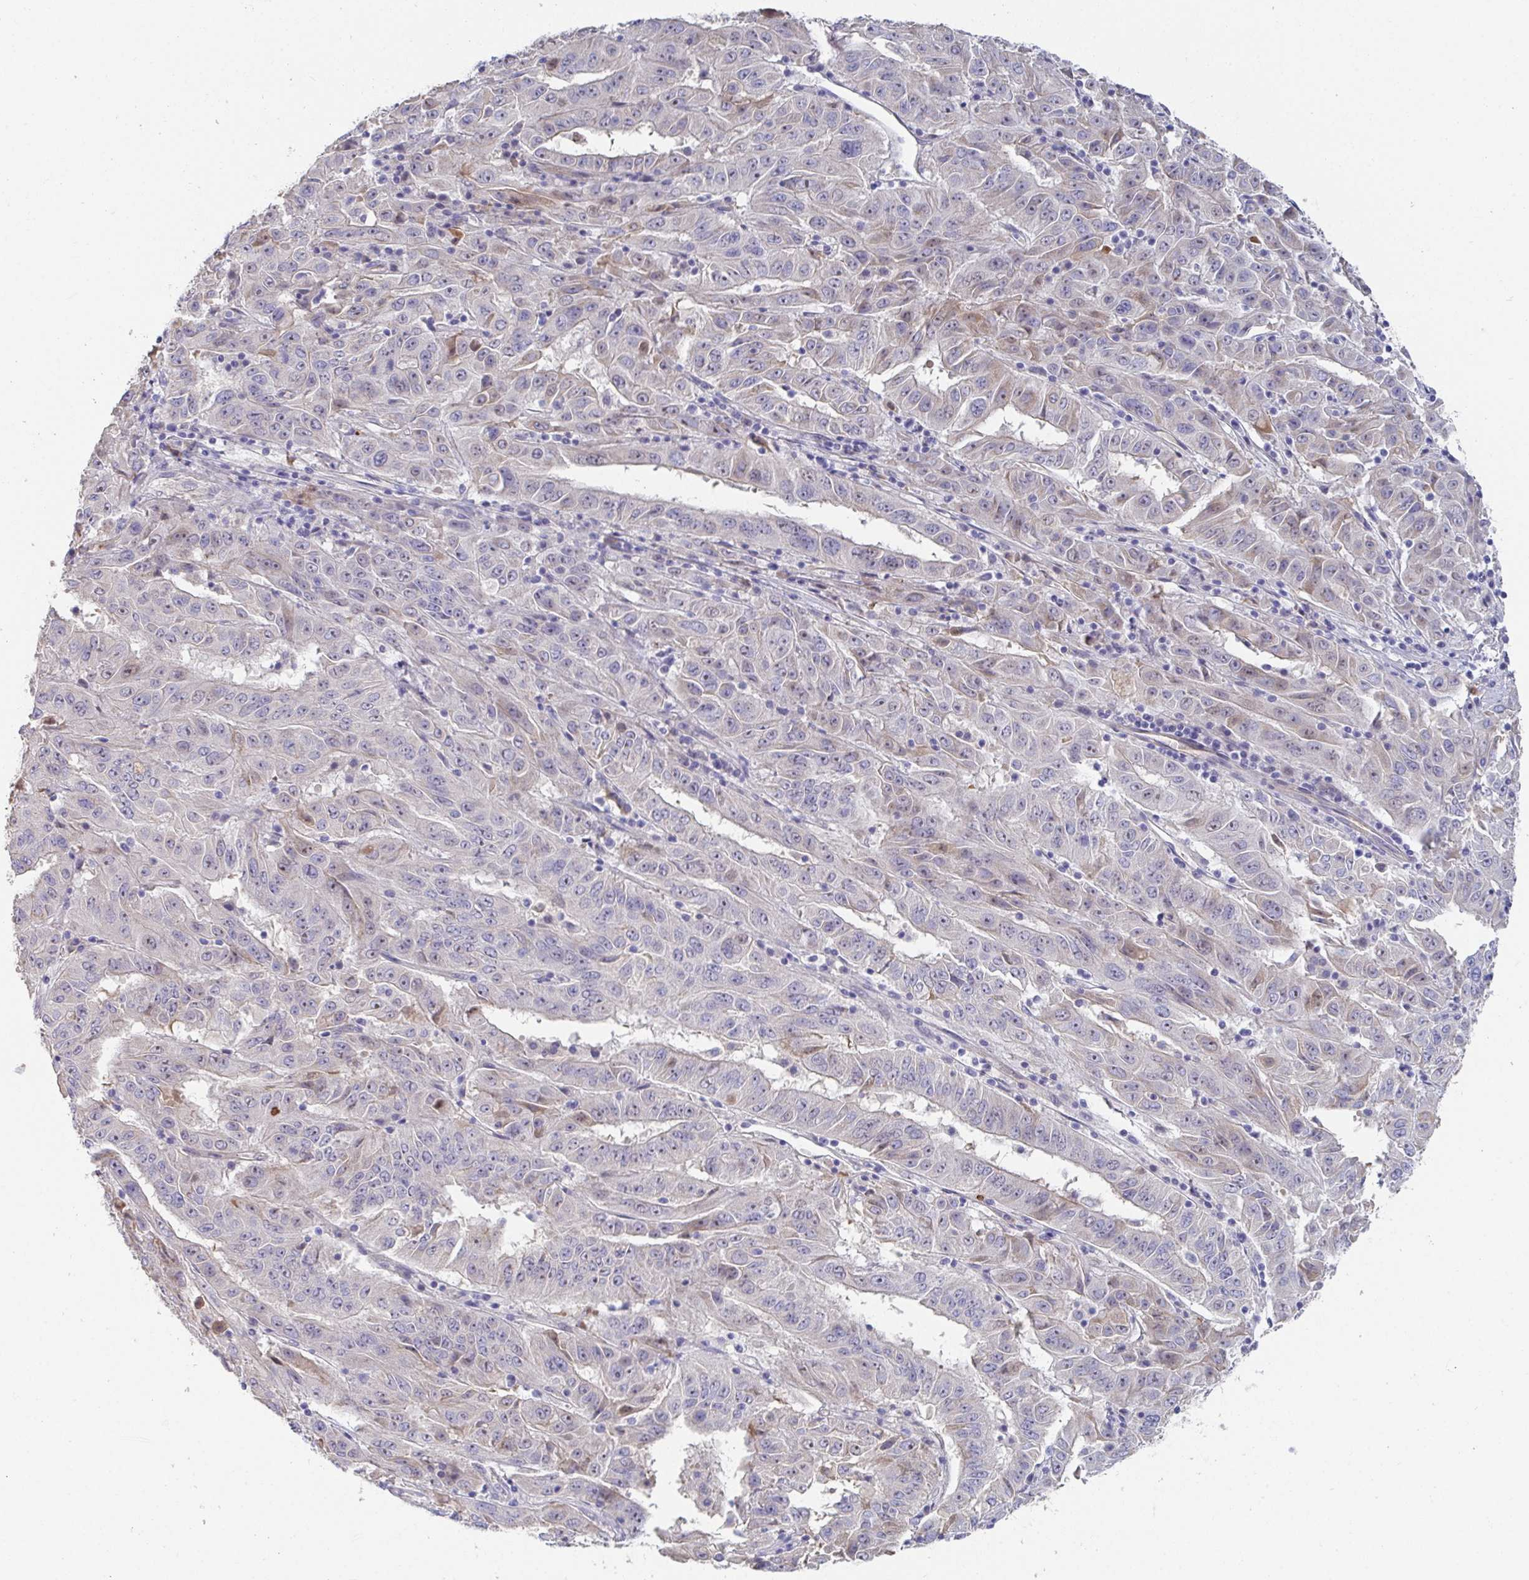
{"staining": {"intensity": "weak", "quantity": "<25%", "location": "cytoplasmic/membranous"}, "tissue": "pancreatic cancer", "cell_type": "Tumor cells", "image_type": "cancer", "snomed": [{"axis": "morphology", "description": "Adenocarcinoma, NOS"}, {"axis": "topography", "description": "Pancreas"}], "caption": "Immunohistochemistry of pancreatic cancer exhibits no expression in tumor cells.", "gene": "ANO5", "patient": {"sex": "male", "age": 63}}